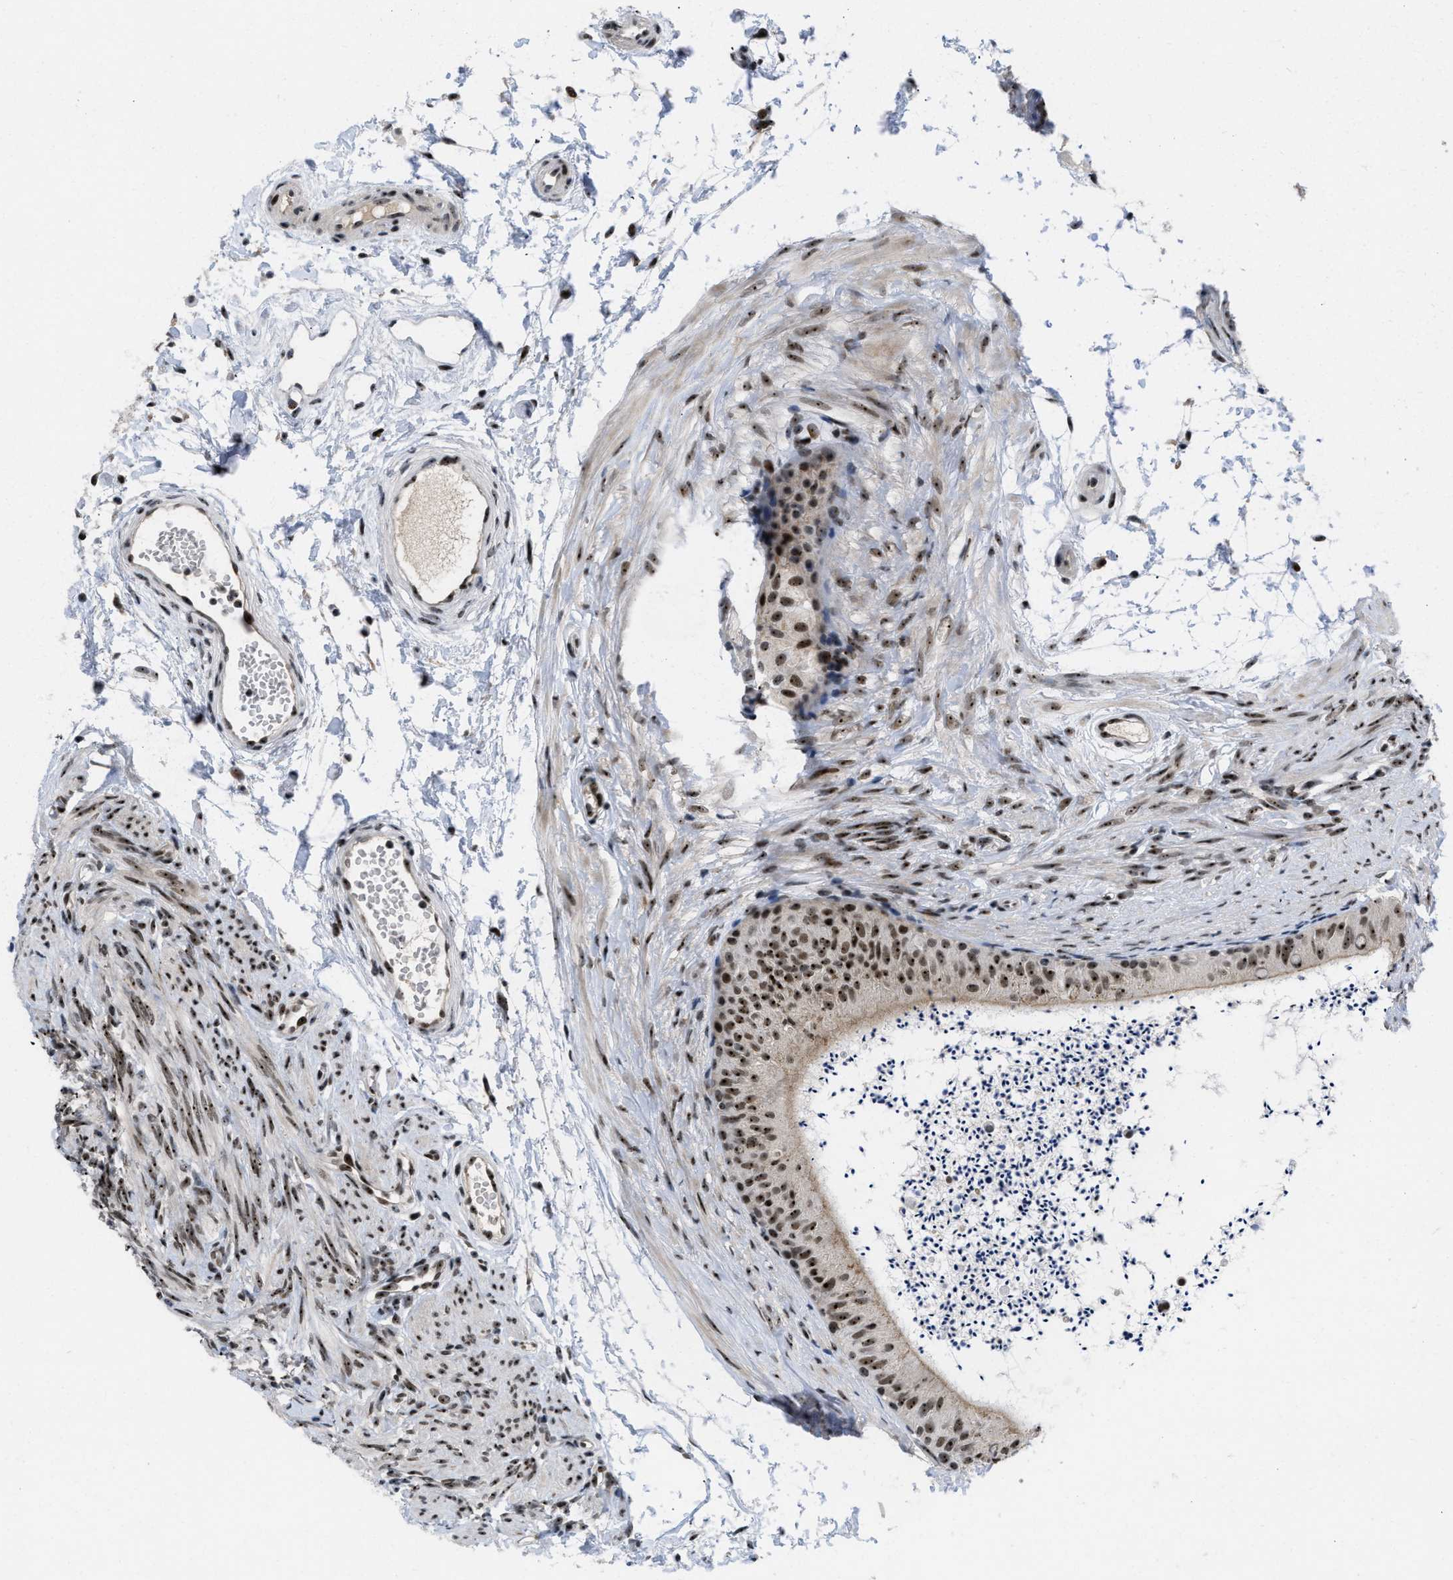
{"staining": {"intensity": "moderate", "quantity": ">75%", "location": "nuclear"}, "tissue": "epididymis", "cell_type": "Glandular cells", "image_type": "normal", "snomed": [{"axis": "morphology", "description": "Normal tissue, NOS"}, {"axis": "topography", "description": "Epididymis"}], "caption": "Moderate nuclear positivity for a protein is appreciated in approximately >75% of glandular cells of normal epididymis using IHC.", "gene": "NOP58", "patient": {"sex": "male", "age": 56}}